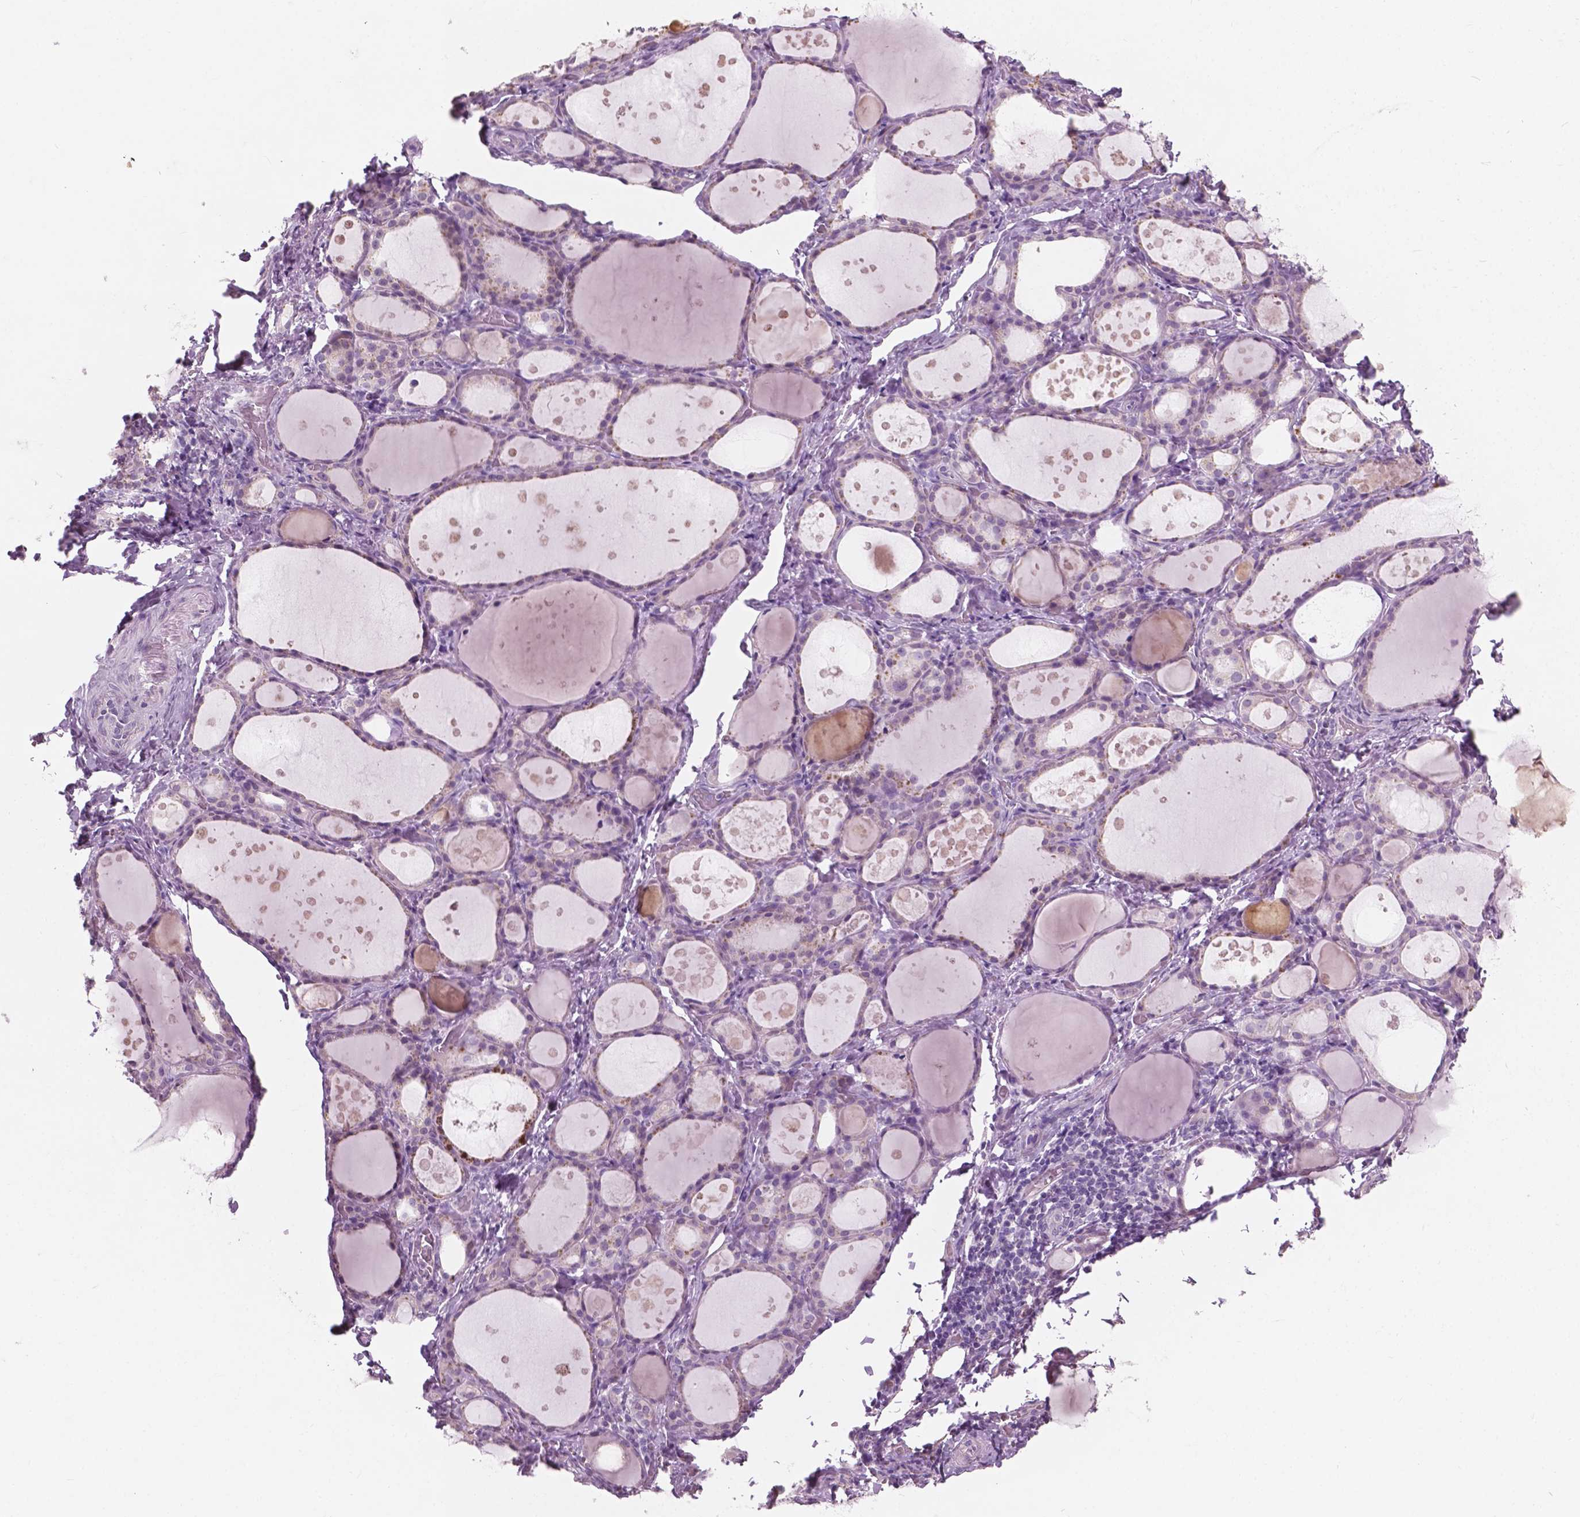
{"staining": {"intensity": "negative", "quantity": "none", "location": "none"}, "tissue": "thyroid gland", "cell_type": "Glandular cells", "image_type": "normal", "snomed": [{"axis": "morphology", "description": "Normal tissue, NOS"}, {"axis": "topography", "description": "Thyroid gland"}], "caption": "IHC photomicrograph of normal thyroid gland: thyroid gland stained with DAB reveals no significant protein staining in glandular cells.", "gene": "AWAT1", "patient": {"sex": "male", "age": 68}}